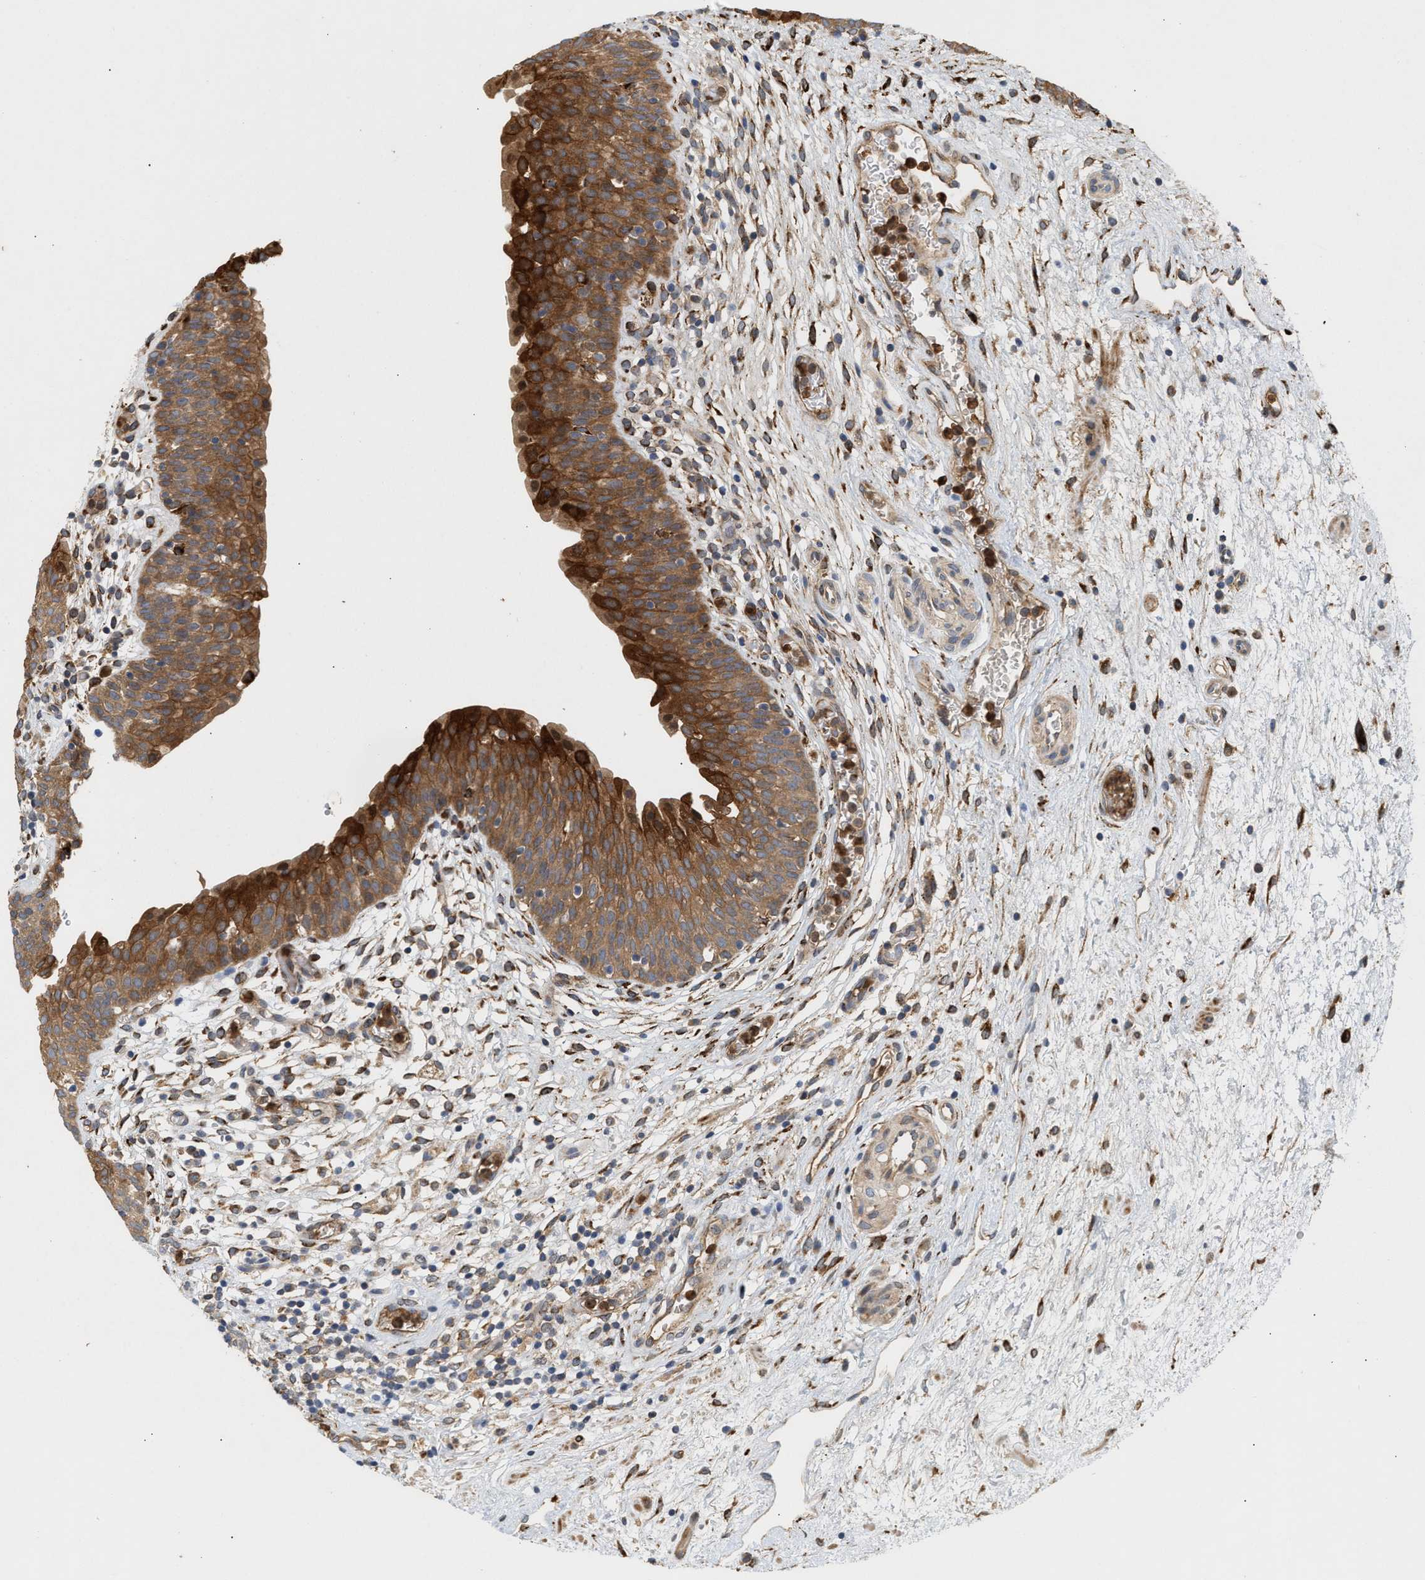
{"staining": {"intensity": "strong", "quantity": ">75%", "location": "cytoplasmic/membranous"}, "tissue": "urinary bladder", "cell_type": "Urothelial cells", "image_type": "normal", "snomed": [{"axis": "morphology", "description": "Normal tissue, NOS"}, {"axis": "topography", "description": "Urinary bladder"}], "caption": "Immunohistochemical staining of normal urinary bladder exhibits >75% levels of strong cytoplasmic/membranous protein positivity in approximately >75% of urothelial cells. (IHC, brightfield microscopy, high magnification).", "gene": "PLCD1", "patient": {"sex": "male", "age": 37}}